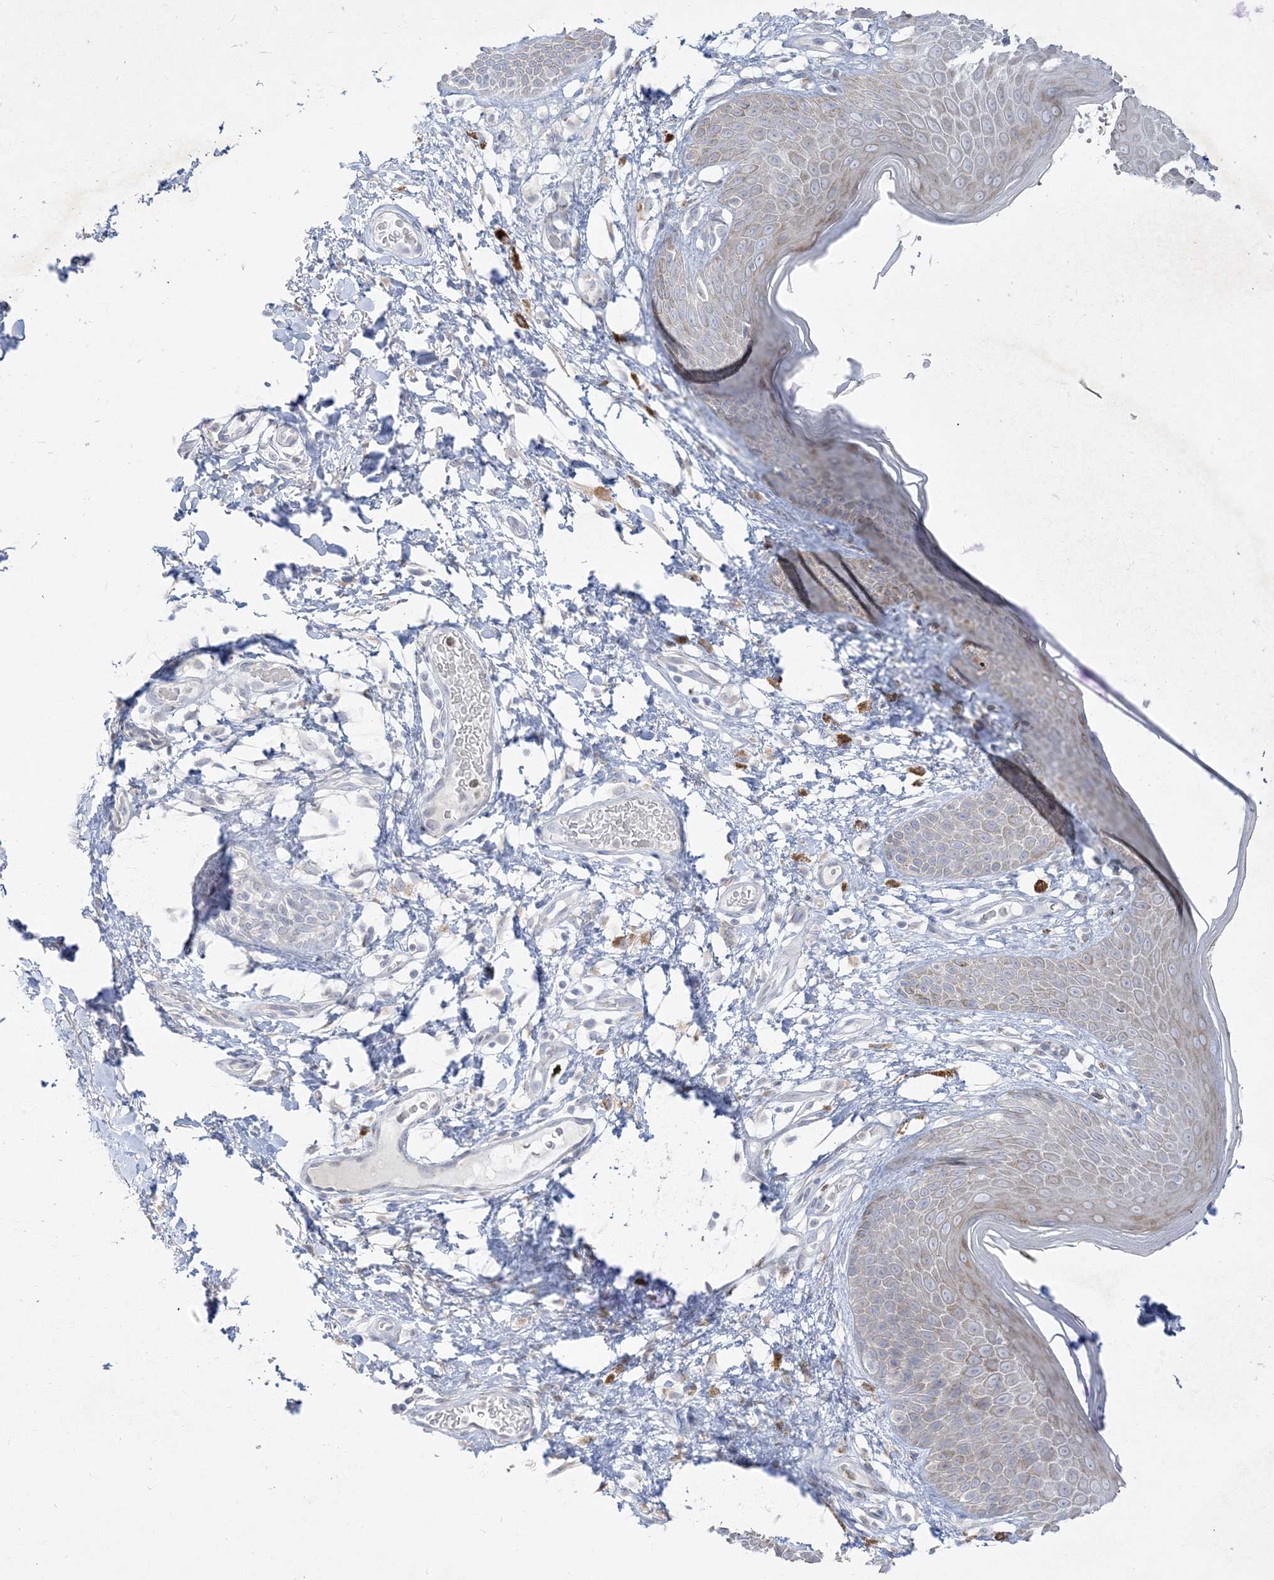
{"staining": {"intensity": "weak", "quantity": "<25%", "location": "cytoplasmic/membranous"}, "tissue": "skin", "cell_type": "Epidermal cells", "image_type": "normal", "snomed": [{"axis": "morphology", "description": "Normal tissue, NOS"}, {"axis": "topography", "description": "Anal"}], "caption": "IHC image of normal skin: skin stained with DAB exhibits no significant protein expression in epidermal cells.", "gene": "LOXL3", "patient": {"sex": "male", "age": 74}}